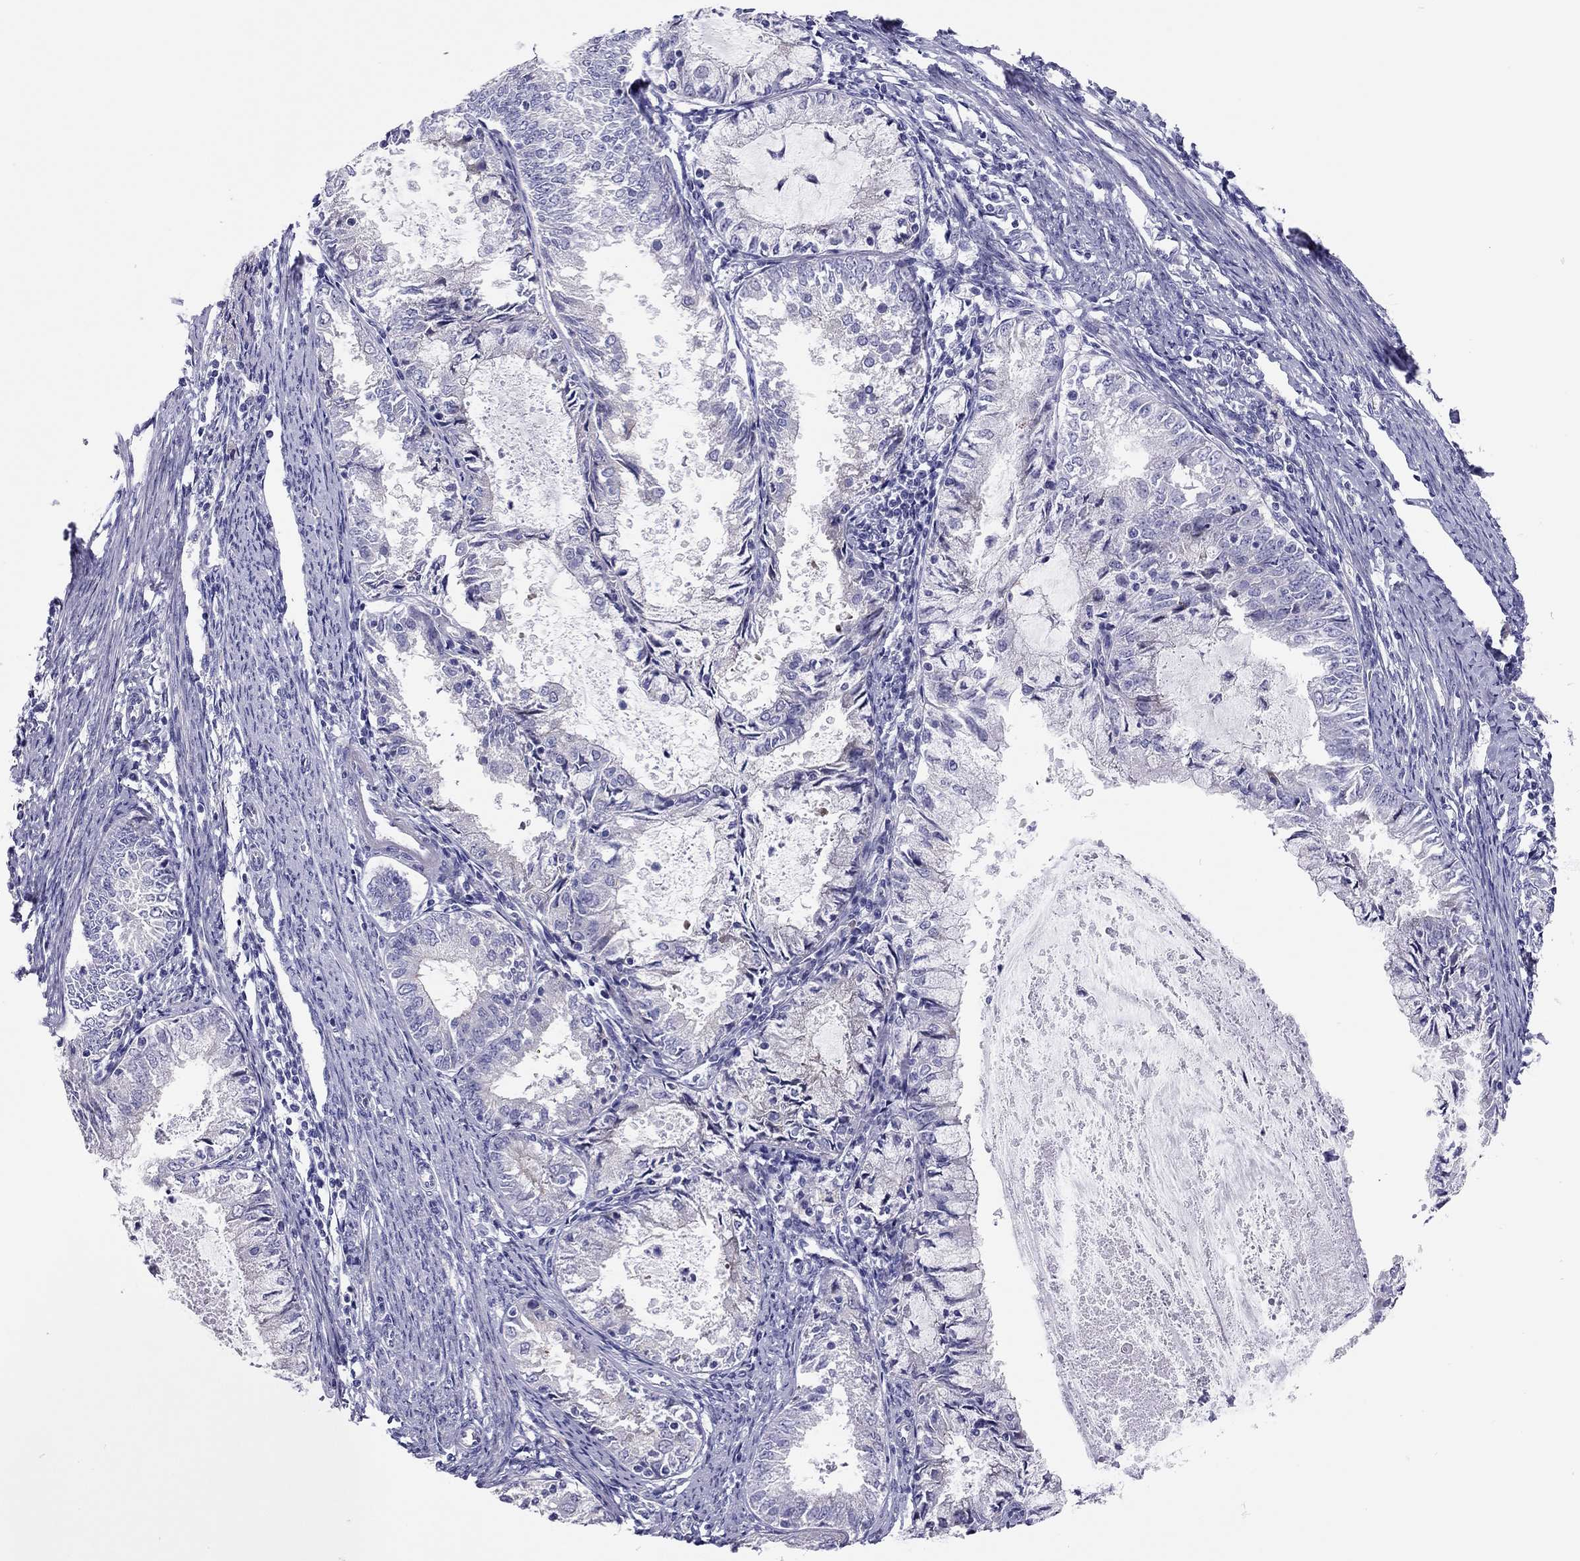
{"staining": {"intensity": "negative", "quantity": "none", "location": "none"}, "tissue": "endometrial cancer", "cell_type": "Tumor cells", "image_type": "cancer", "snomed": [{"axis": "morphology", "description": "Adenocarcinoma, NOS"}, {"axis": "topography", "description": "Endometrium"}], "caption": "Human endometrial adenocarcinoma stained for a protein using IHC reveals no expression in tumor cells.", "gene": "SCARB1", "patient": {"sex": "female", "age": 57}}